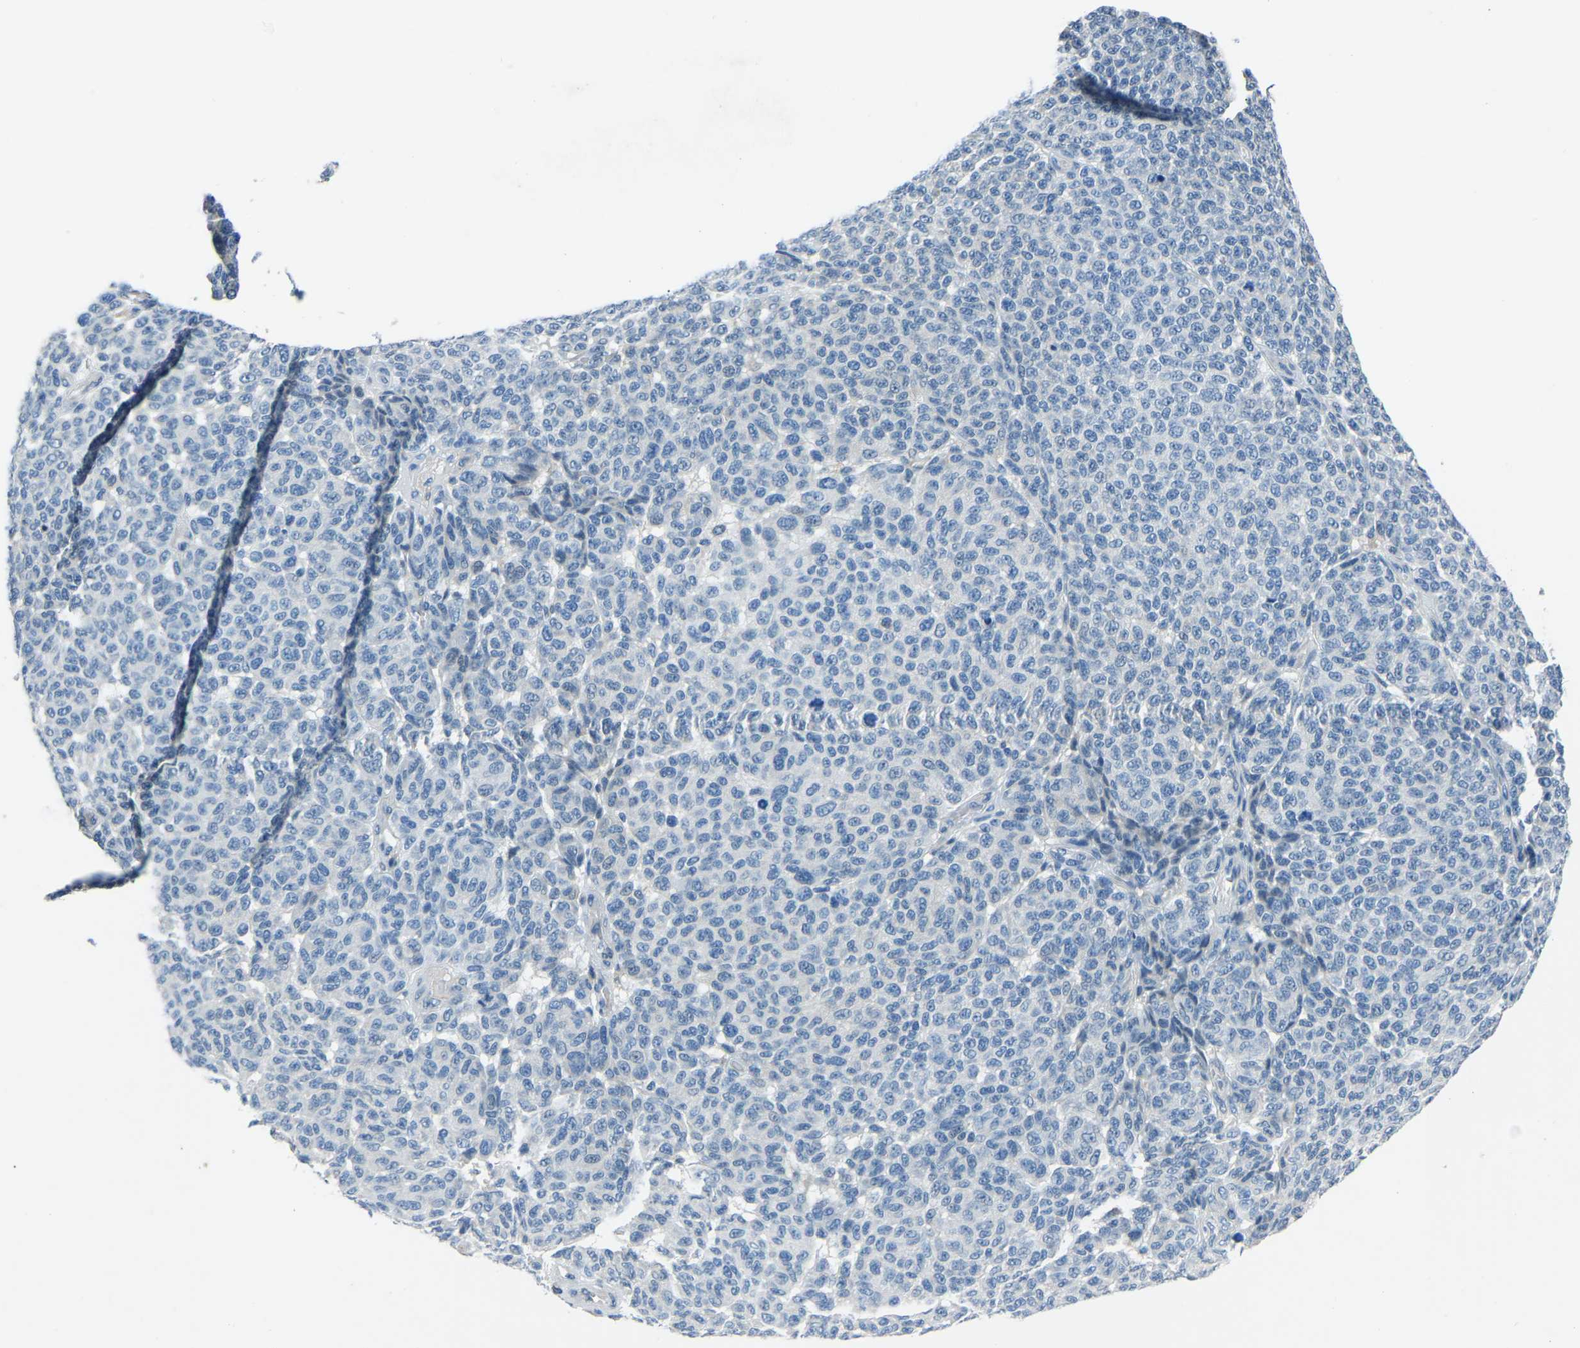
{"staining": {"intensity": "negative", "quantity": "none", "location": "none"}, "tissue": "melanoma", "cell_type": "Tumor cells", "image_type": "cancer", "snomed": [{"axis": "morphology", "description": "Malignant melanoma, NOS"}, {"axis": "topography", "description": "Skin"}], "caption": "This image is of melanoma stained with immunohistochemistry (IHC) to label a protein in brown with the nuclei are counter-stained blue. There is no positivity in tumor cells.", "gene": "XIRP1", "patient": {"sex": "male", "age": 59}}